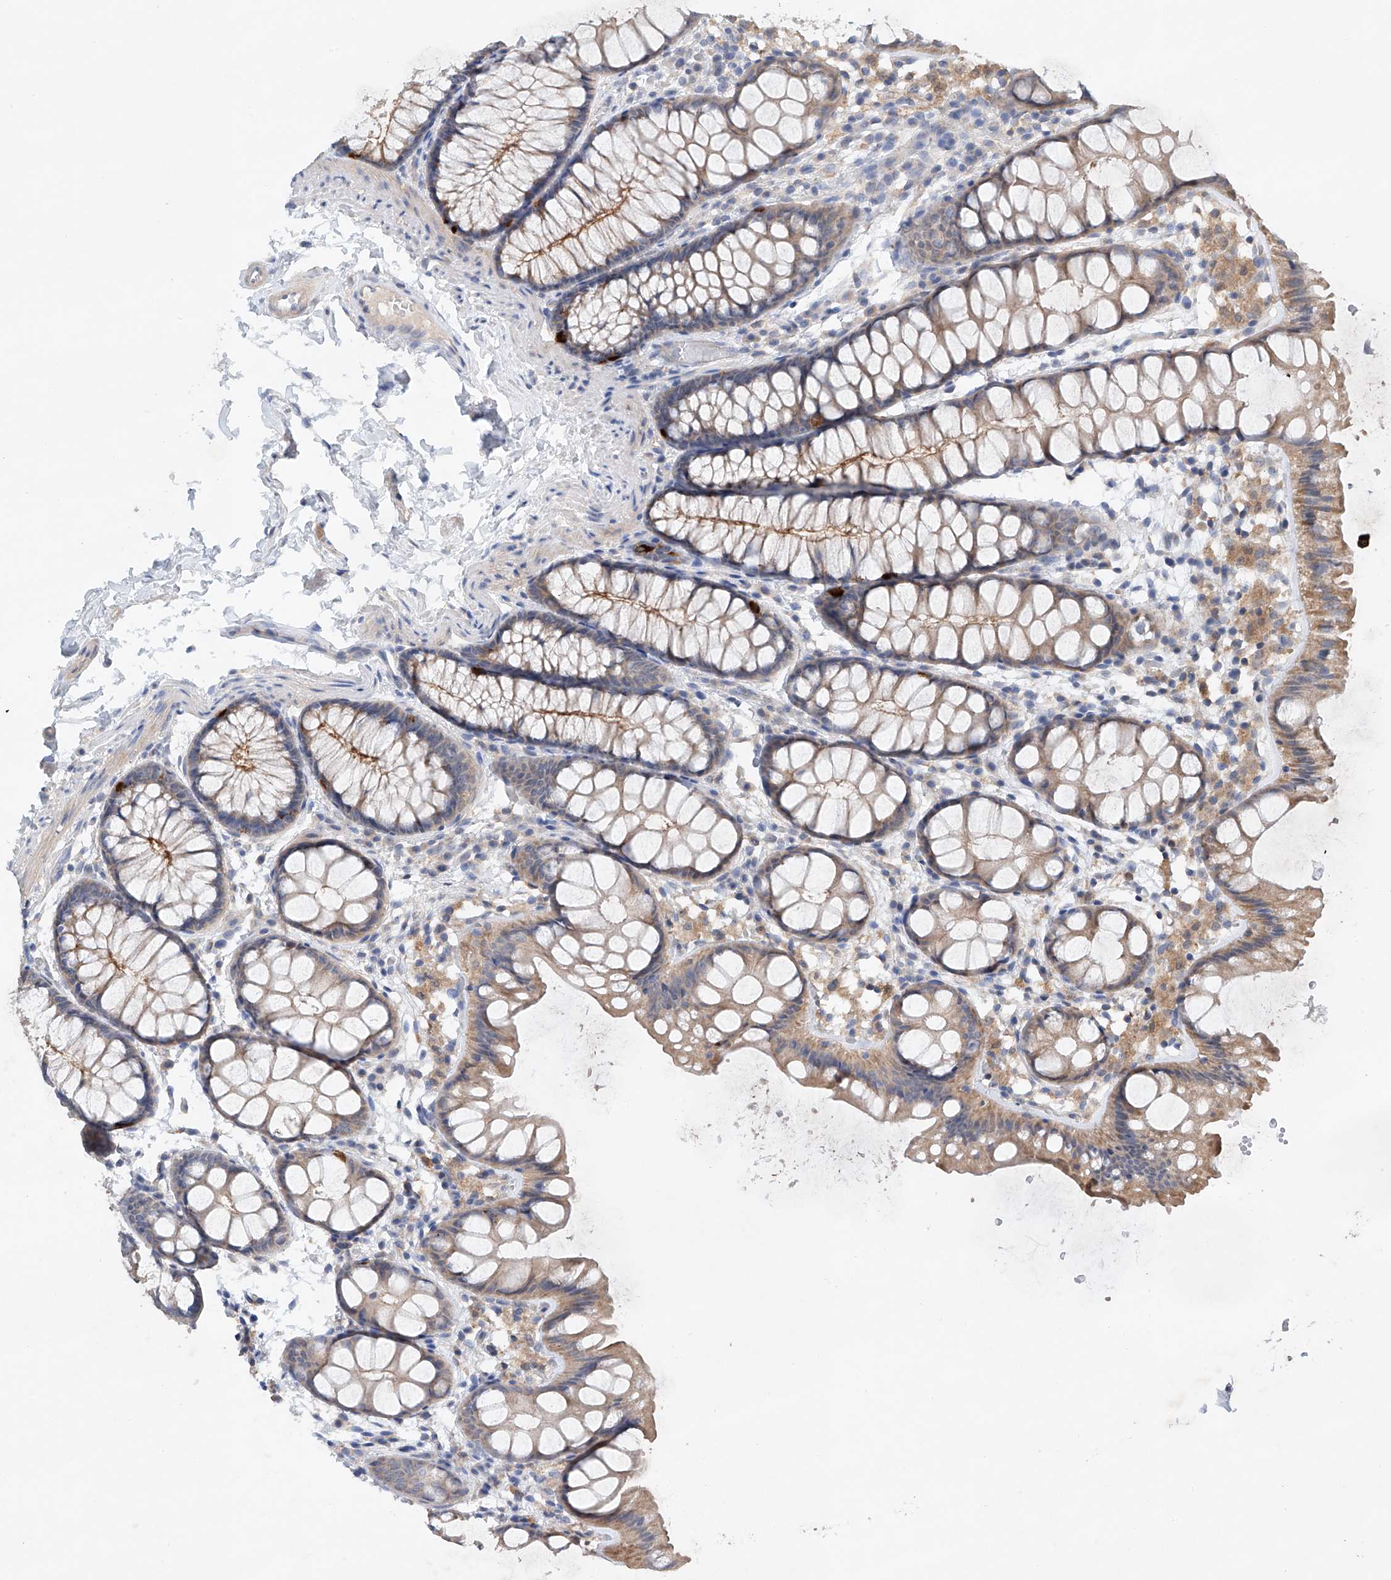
{"staining": {"intensity": "weak", "quantity": ">75%", "location": "cytoplasmic/membranous"}, "tissue": "colon", "cell_type": "Endothelial cells", "image_type": "normal", "snomed": [{"axis": "morphology", "description": "Normal tissue, NOS"}, {"axis": "topography", "description": "Colon"}], "caption": "Protein expression by immunohistochemistry displays weak cytoplasmic/membranous positivity in about >75% of endothelial cells in benign colon.", "gene": "GPC4", "patient": {"sex": "male", "age": 47}}